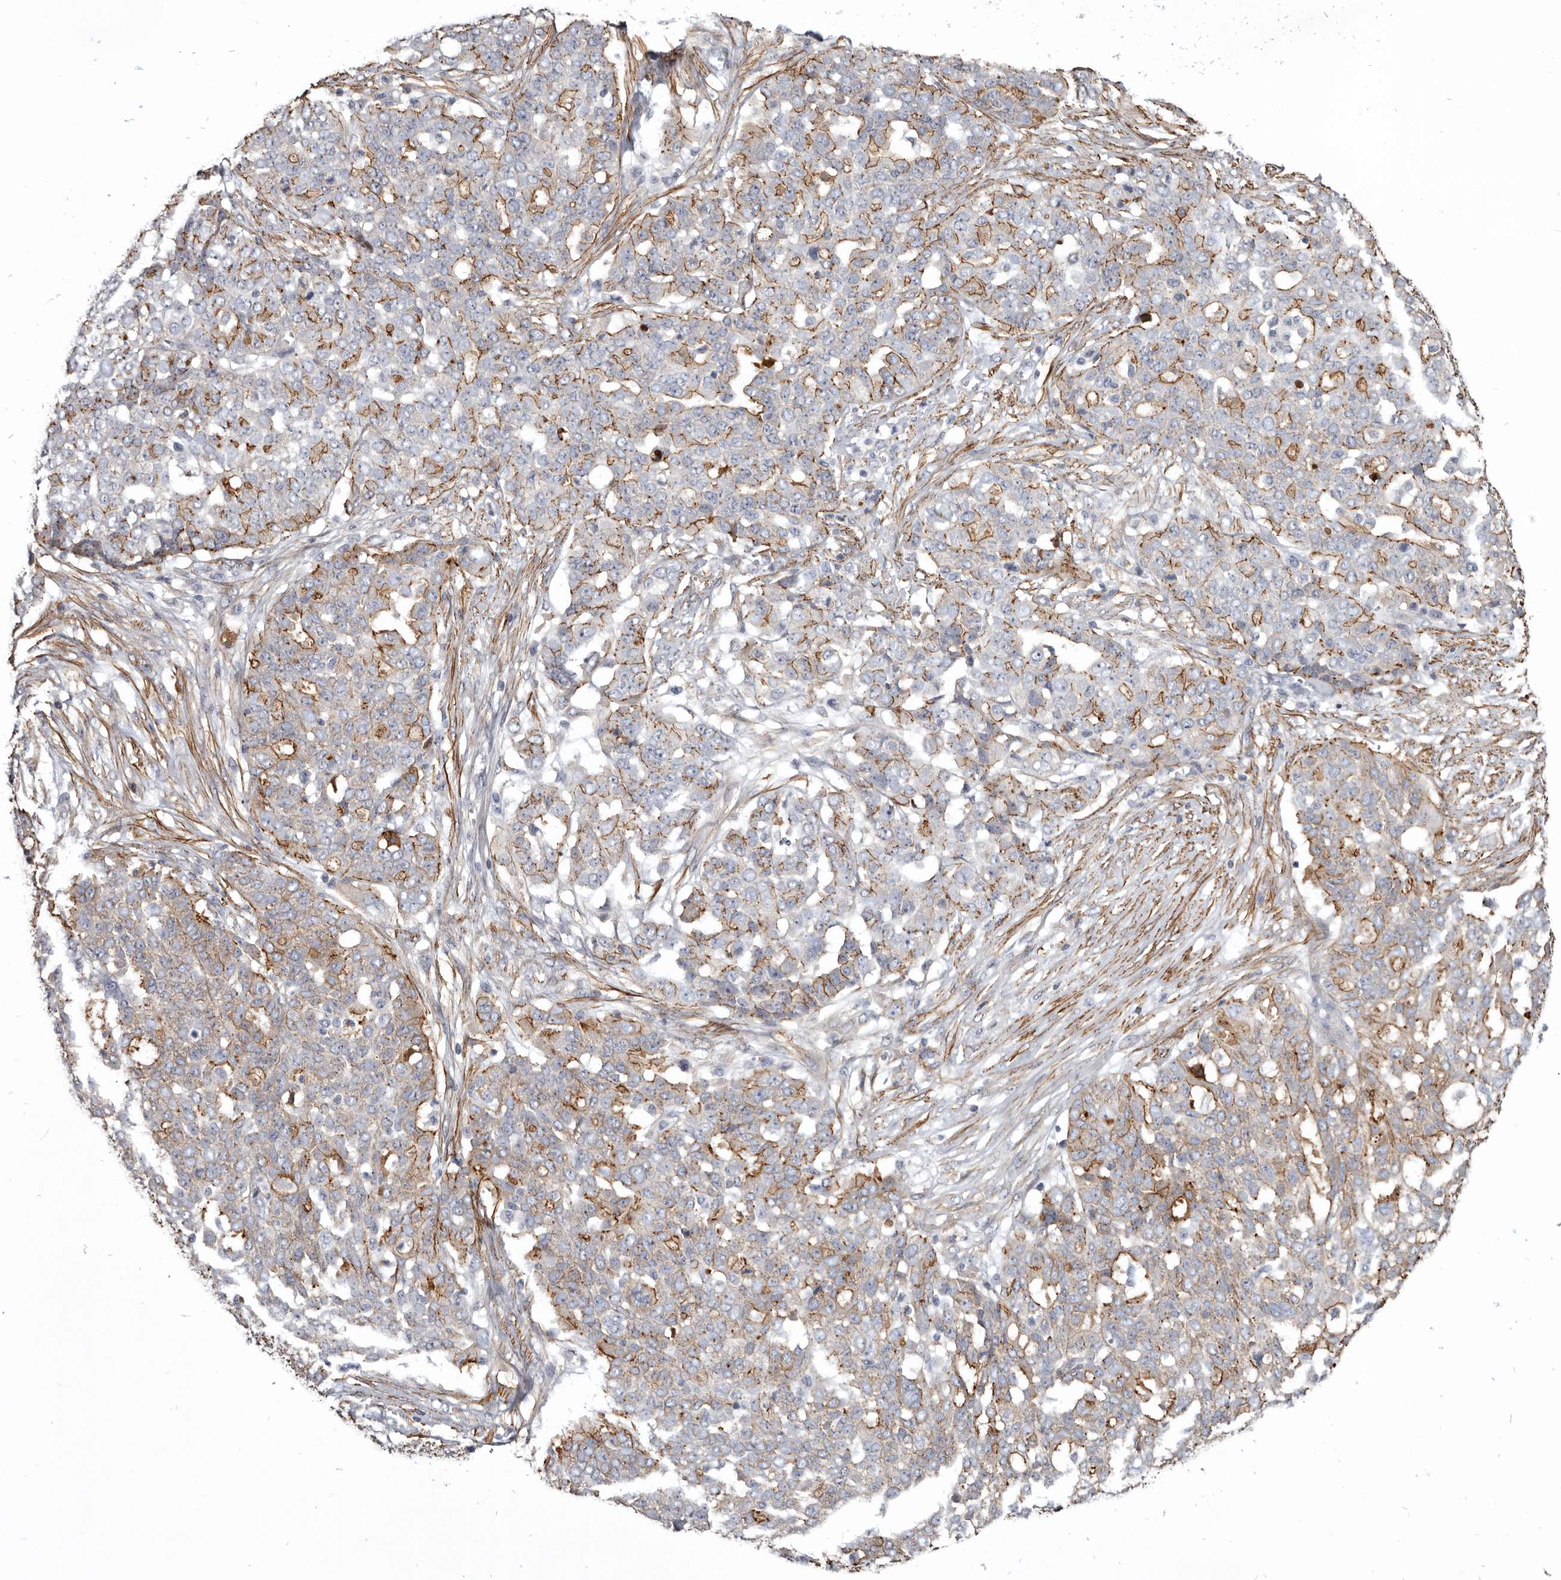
{"staining": {"intensity": "strong", "quantity": "25%-75%", "location": "cytoplasmic/membranous"}, "tissue": "ovarian cancer", "cell_type": "Tumor cells", "image_type": "cancer", "snomed": [{"axis": "morphology", "description": "Cystadenocarcinoma, serous, NOS"}, {"axis": "topography", "description": "Soft tissue"}, {"axis": "topography", "description": "Ovary"}], "caption": "Tumor cells display high levels of strong cytoplasmic/membranous staining in about 25%-75% of cells in ovarian cancer. The protein of interest is stained brown, and the nuclei are stained in blue (DAB (3,3'-diaminobenzidine) IHC with brightfield microscopy, high magnification).", "gene": "CGN", "patient": {"sex": "female", "age": 57}}